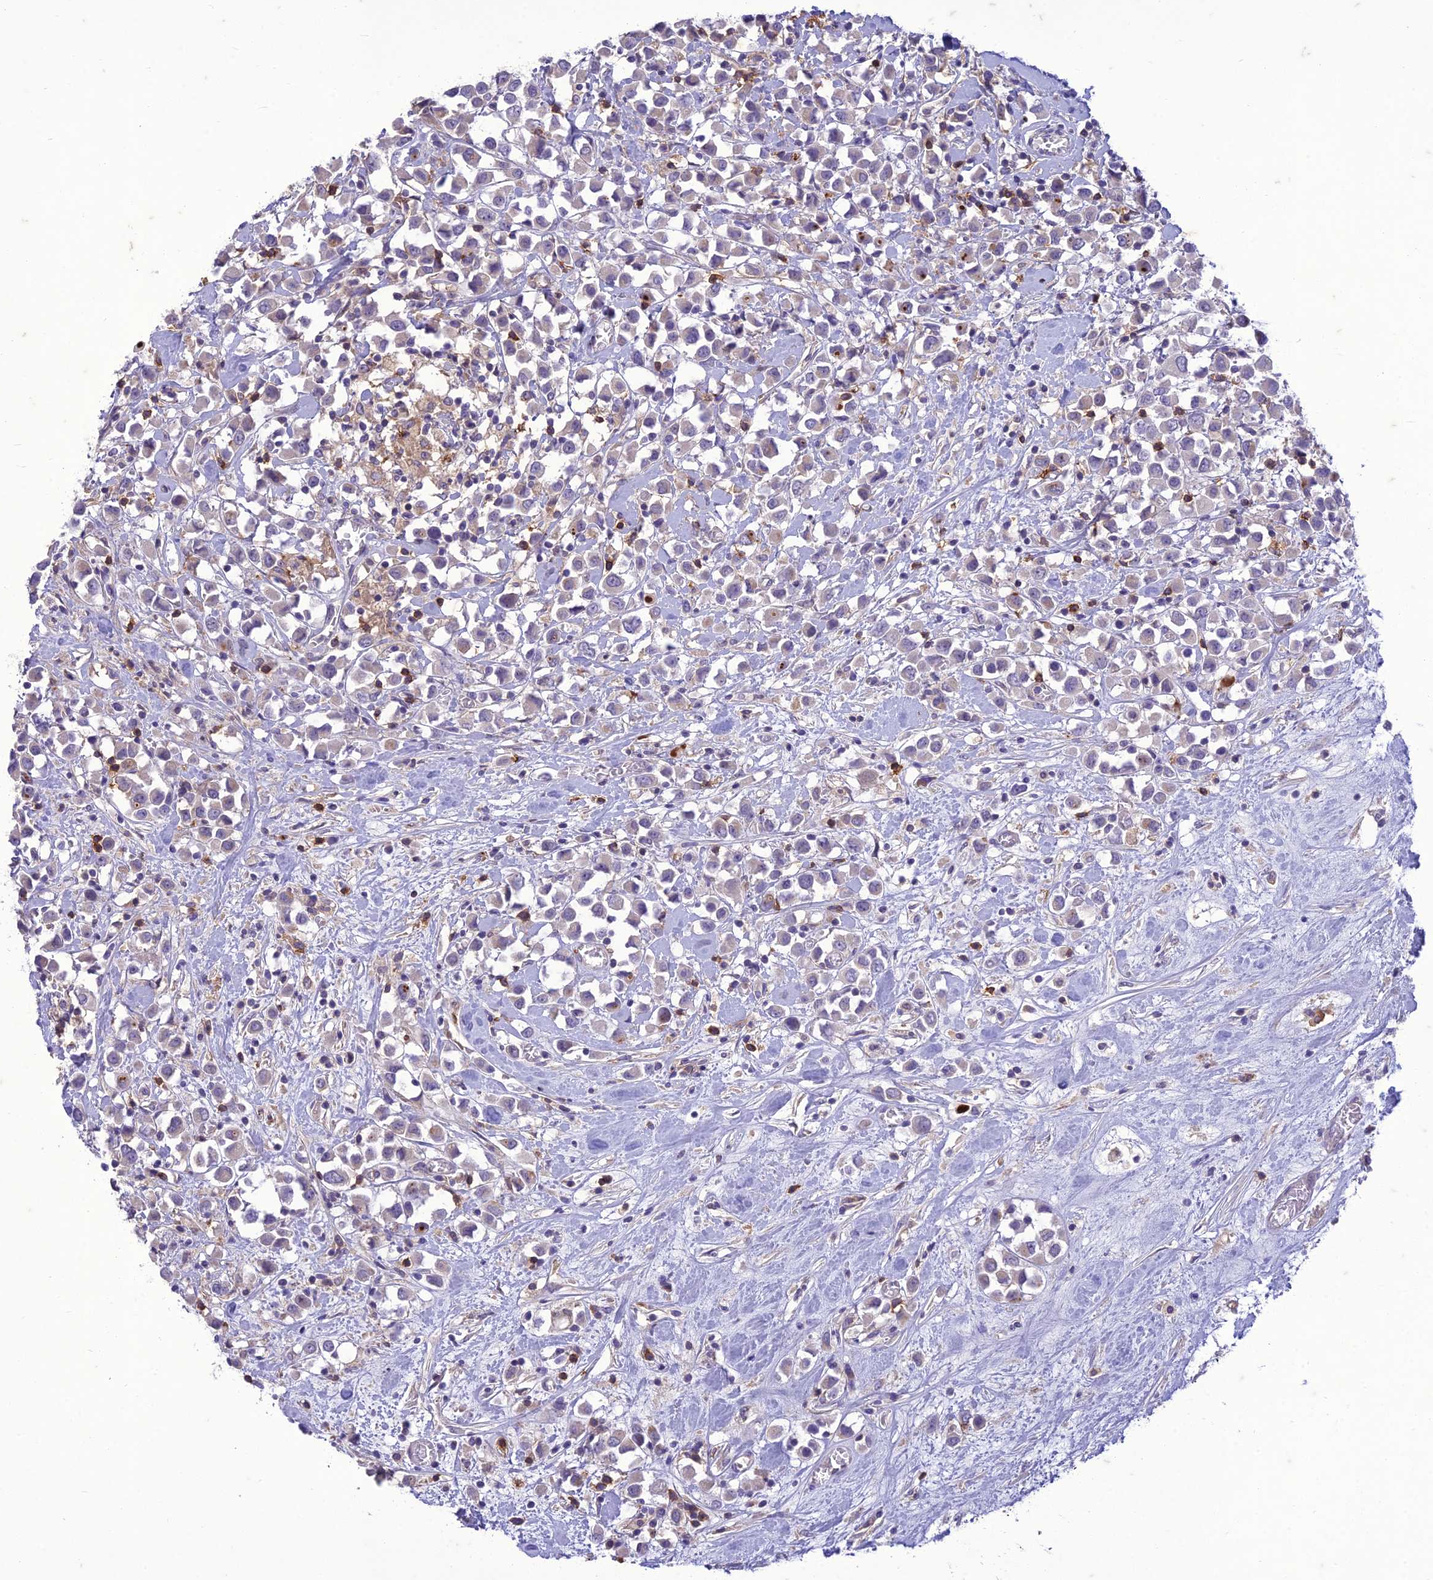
{"staining": {"intensity": "negative", "quantity": "none", "location": "none"}, "tissue": "breast cancer", "cell_type": "Tumor cells", "image_type": "cancer", "snomed": [{"axis": "morphology", "description": "Duct carcinoma"}, {"axis": "topography", "description": "Breast"}], "caption": "IHC image of human breast intraductal carcinoma stained for a protein (brown), which demonstrates no positivity in tumor cells.", "gene": "ITGAE", "patient": {"sex": "female", "age": 61}}